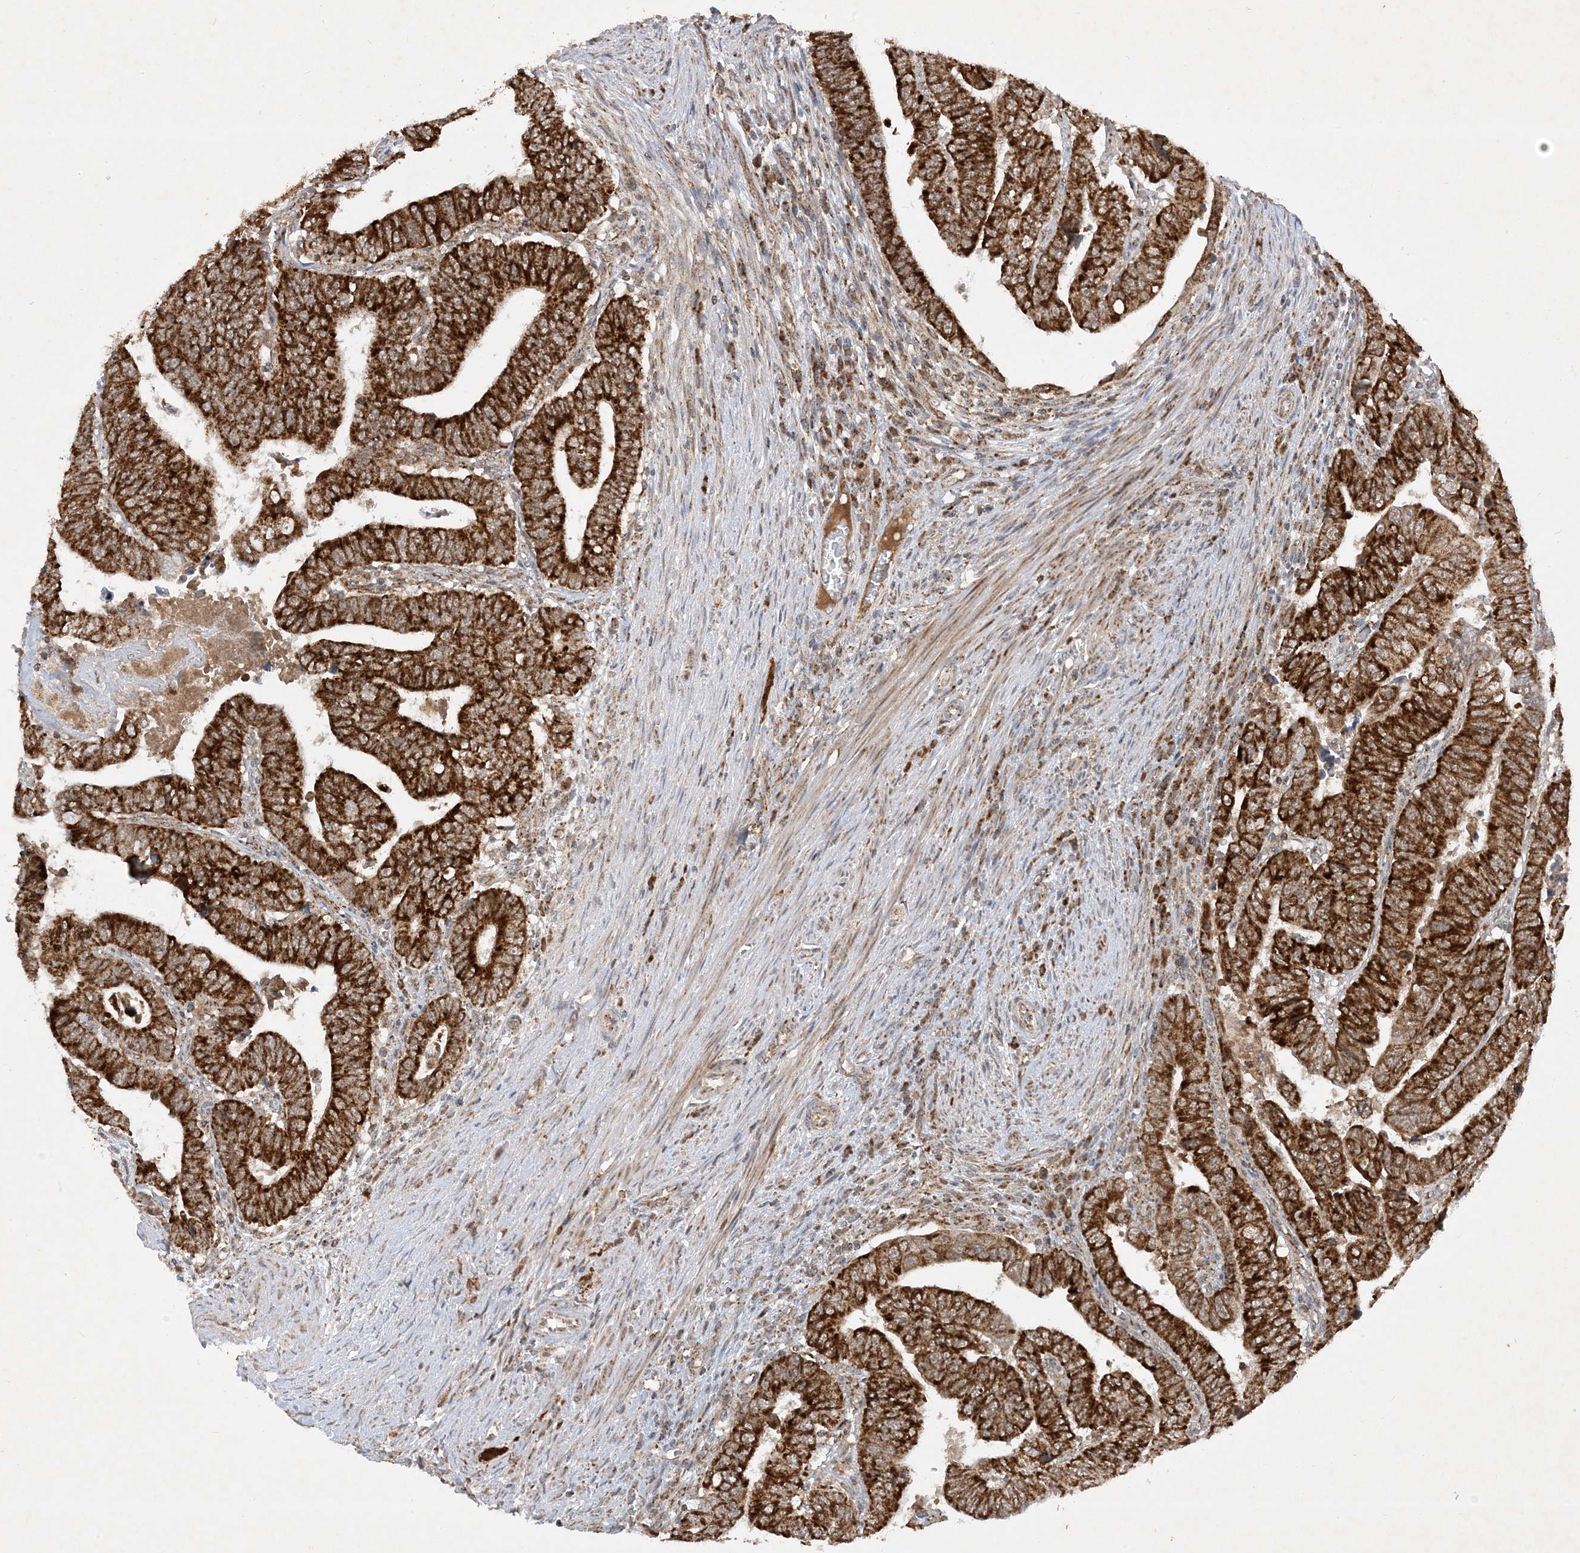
{"staining": {"intensity": "strong", "quantity": ">75%", "location": "cytoplasmic/membranous"}, "tissue": "colorectal cancer", "cell_type": "Tumor cells", "image_type": "cancer", "snomed": [{"axis": "morphology", "description": "Normal tissue, NOS"}, {"axis": "morphology", "description": "Adenocarcinoma, NOS"}, {"axis": "topography", "description": "Rectum"}], "caption": "There is high levels of strong cytoplasmic/membranous staining in tumor cells of adenocarcinoma (colorectal), as demonstrated by immunohistochemical staining (brown color).", "gene": "NDUFAF3", "patient": {"sex": "female", "age": 65}}